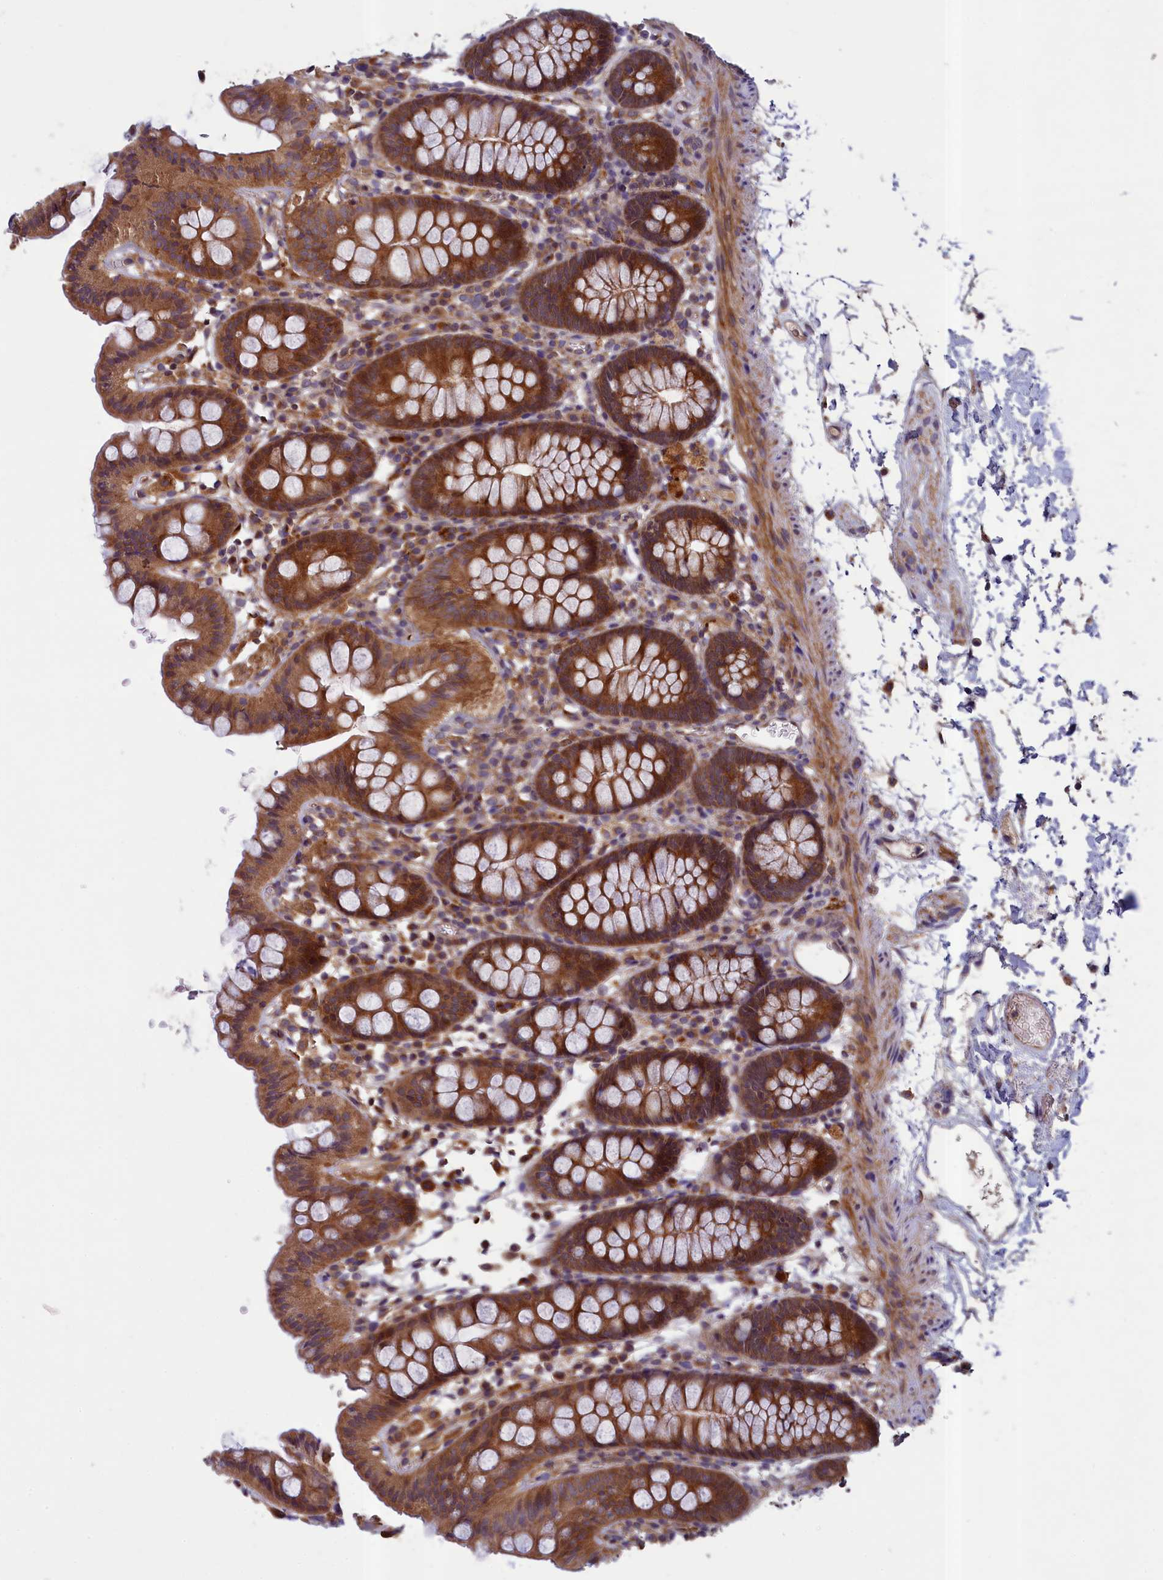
{"staining": {"intensity": "weak", "quantity": ">75%", "location": "cytoplasmic/membranous"}, "tissue": "colon", "cell_type": "Endothelial cells", "image_type": "normal", "snomed": [{"axis": "morphology", "description": "Normal tissue, NOS"}, {"axis": "topography", "description": "Colon"}], "caption": "Unremarkable colon demonstrates weak cytoplasmic/membranous staining in approximately >75% of endothelial cells, visualized by immunohistochemistry. Immunohistochemistry (ihc) stains the protein in brown and the nuclei are stained blue.", "gene": "NUBP1", "patient": {"sex": "male", "age": 75}}